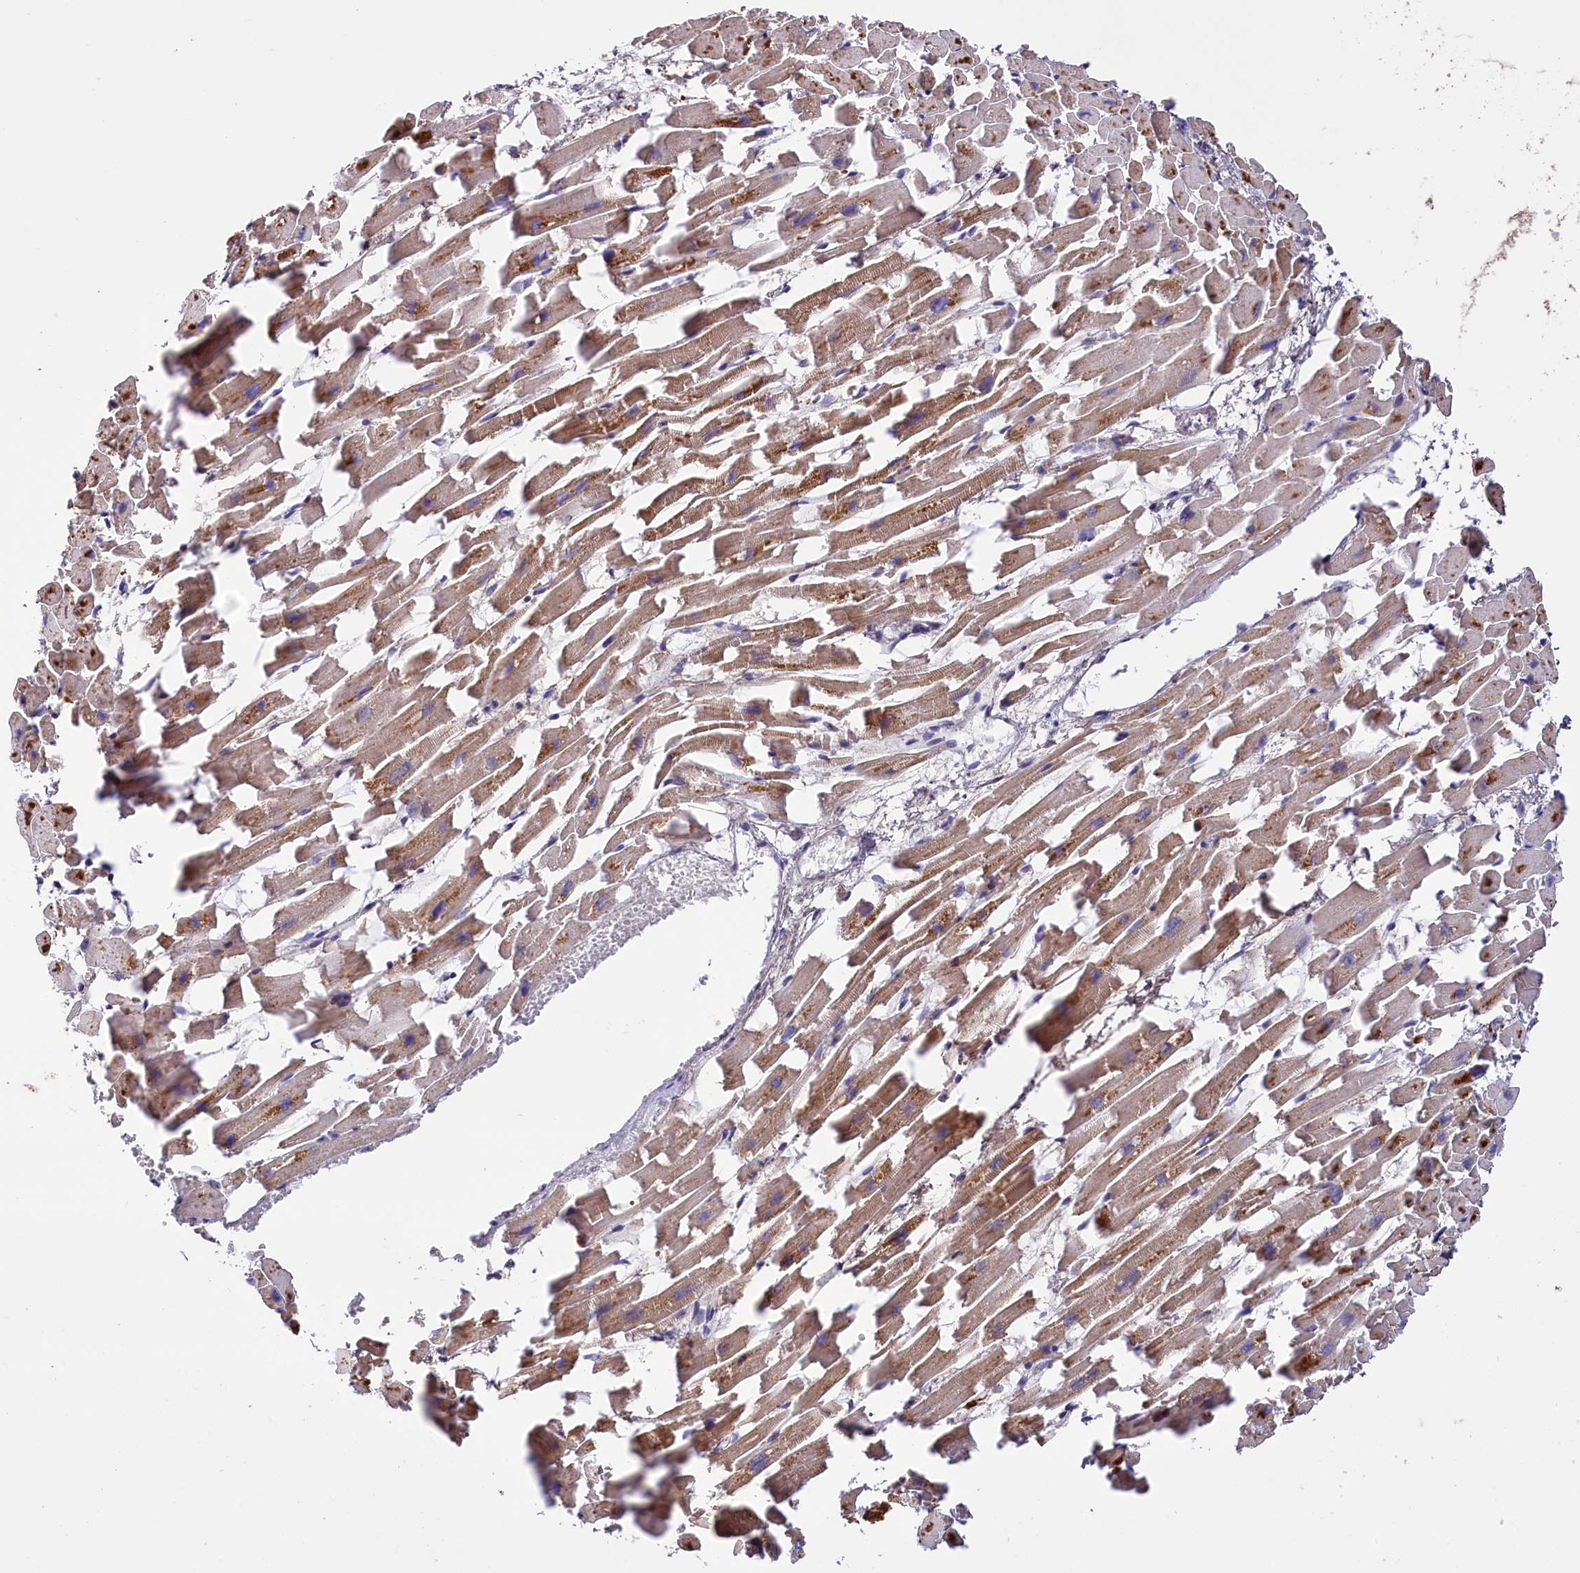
{"staining": {"intensity": "moderate", "quantity": ">75%", "location": "cytoplasmic/membranous"}, "tissue": "heart muscle", "cell_type": "Cardiomyocytes", "image_type": "normal", "snomed": [{"axis": "morphology", "description": "Normal tissue, NOS"}, {"axis": "topography", "description": "Heart"}], "caption": "A histopathology image showing moderate cytoplasmic/membranous staining in about >75% of cardiomyocytes in unremarkable heart muscle, as visualized by brown immunohistochemical staining.", "gene": "NUDT15", "patient": {"sex": "female", "age": 64}}